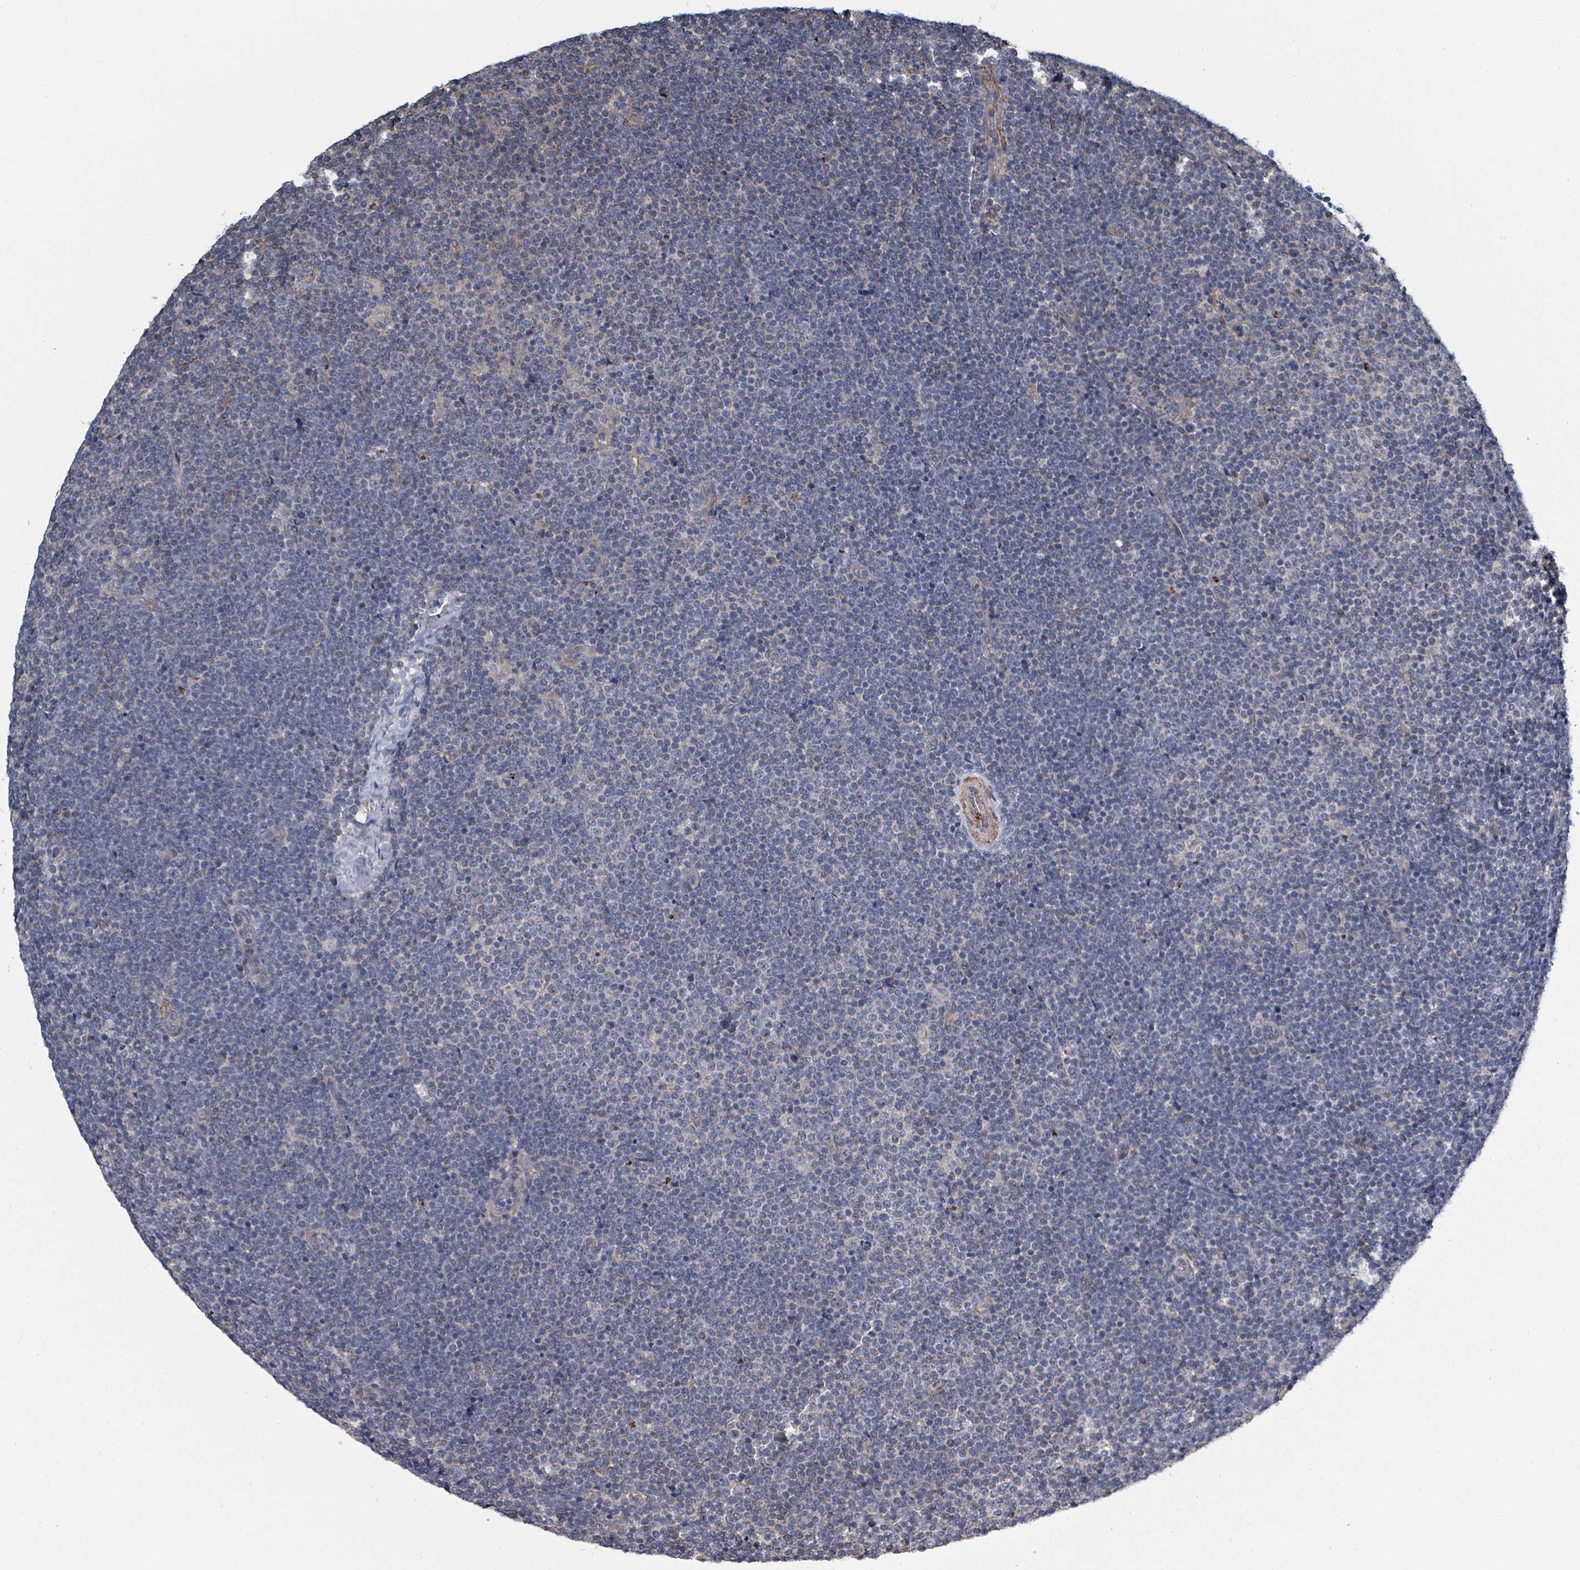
{"staining": {"intensity": "negative", "quantity": "none", "location": "none"}, "tissue": "lymphoma", "cell_type": "Tumor cells", "image_type": "cancer", "snomed": [{"axis": "morphology", "description": "Malignant lymphoma, non-Hodgkin's type, Low grade"}, {"axis": "topography", "description": "Lymph node"}], "caption": "An immunohistochemistry histopathology image of malignant lymphoma, non-Hodgkin's type (low-grade) is shown. There is no staining in tumor cells of malignant lymphoma, non-Hodgkin's type (low-grade).", "gene": "ADCK1", "patient": {"sex": "male", "age": 48}}